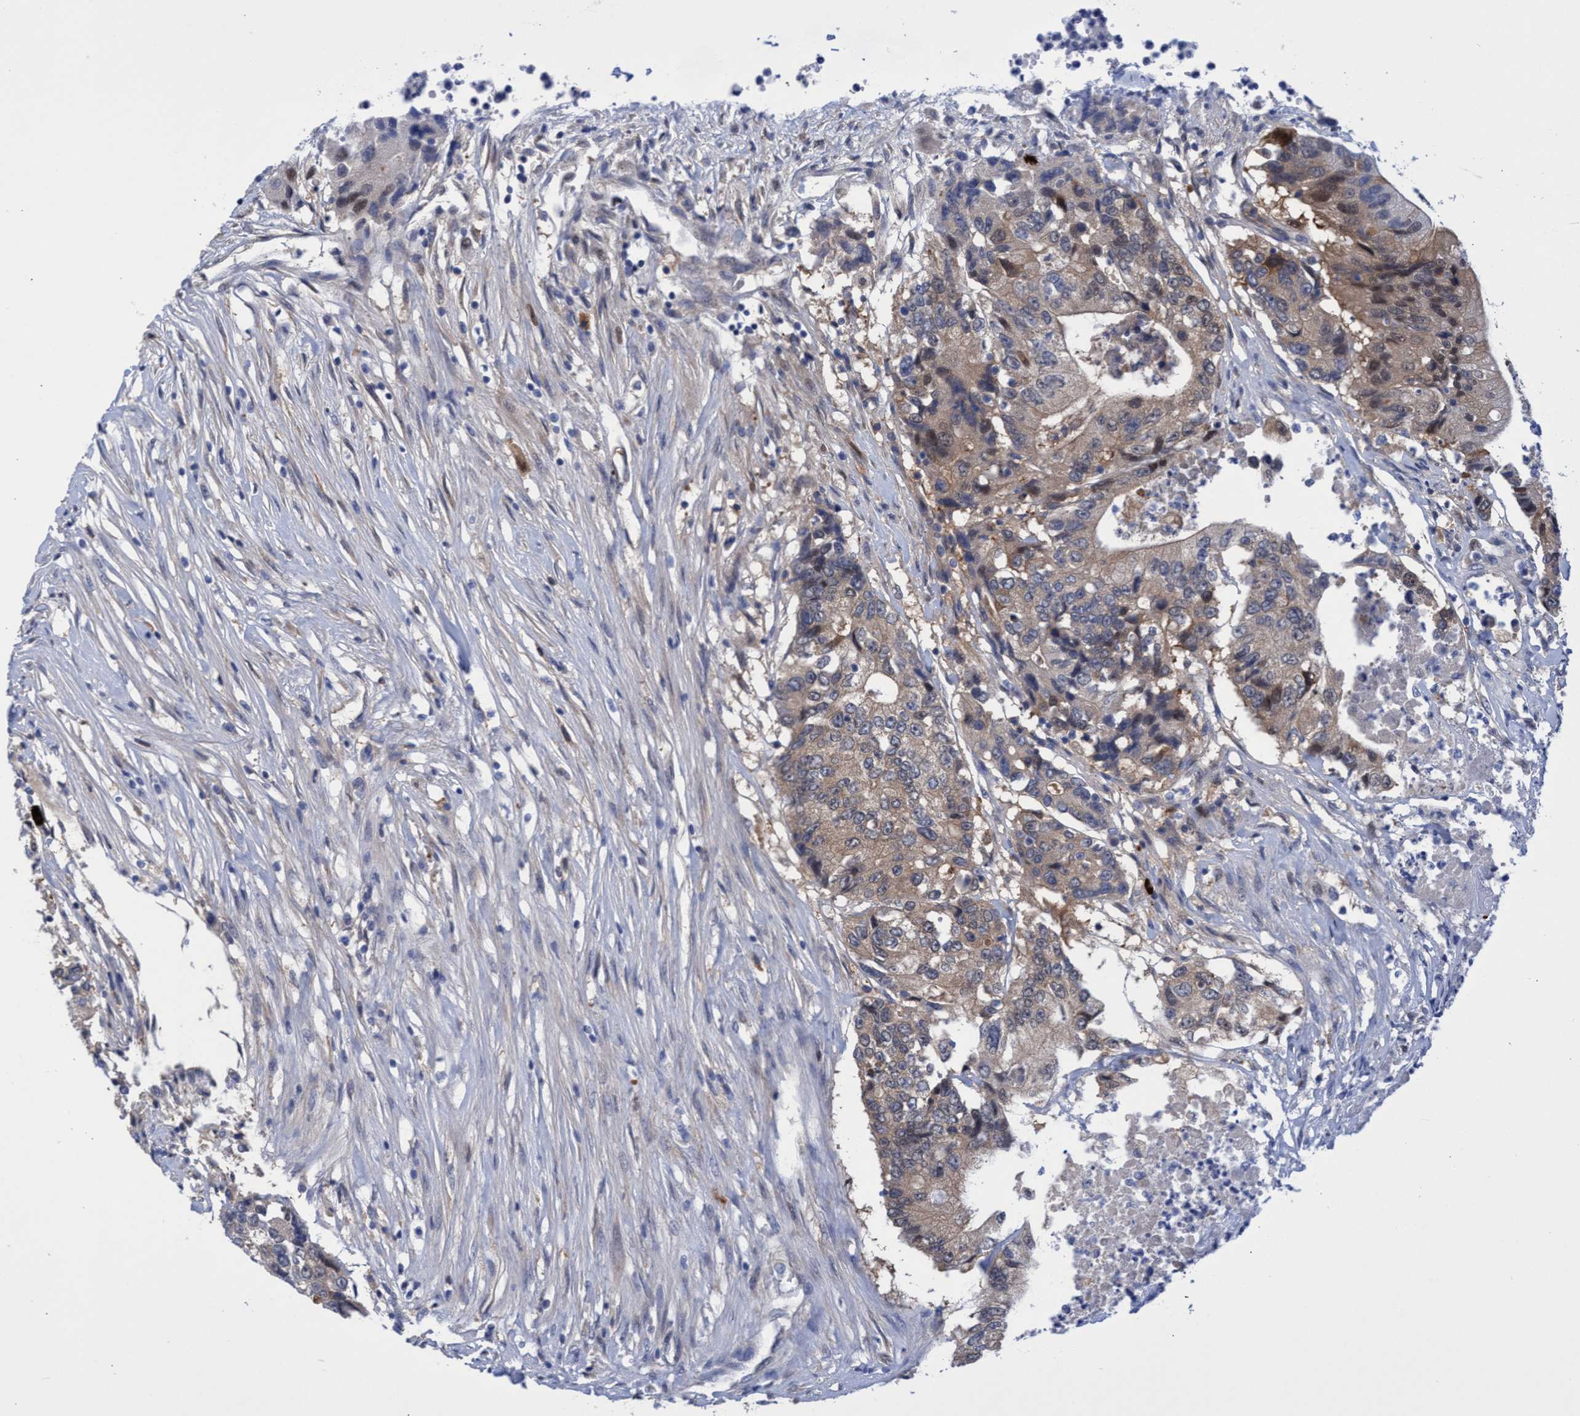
{"staining": {"intensity": "weak", "quantity": ">75%", "location": "cytoplasmic/membranous"}, "tissue": "colorectal cancer", "cell_type": "Tumor cells", "image_type": "cancer", "snomed": [{"axis": "morphology", "description": "Adenocarcinoma, NOS"}, {"axis": "topography", "description": "Colon"}], "caption": "Weak cytoplasmic/membranous positivity is identified in about >75% of tumor cells in colorectal cancer.", "gene": "PNPO", "patient": {"sex": "female", "age": 77}}